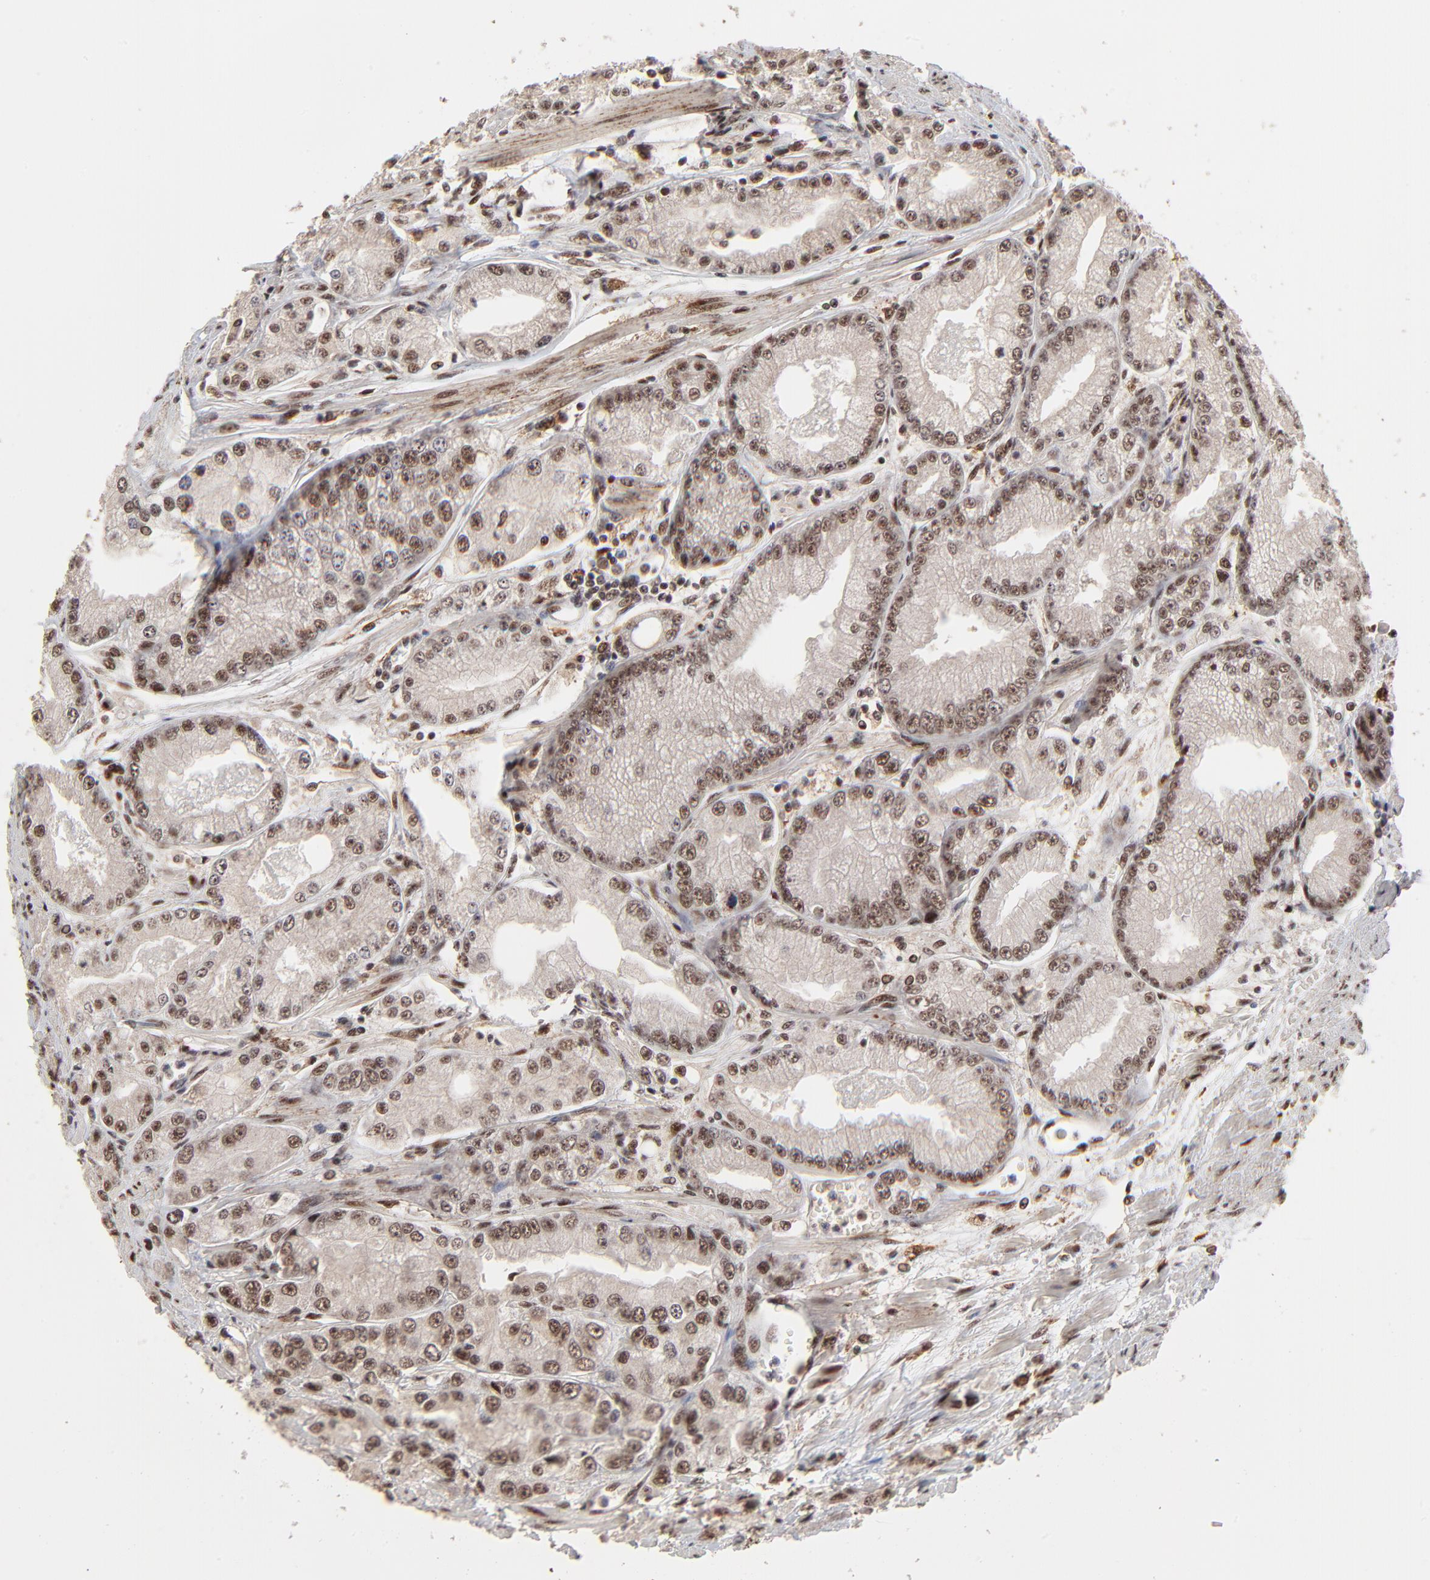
{"staining": {"intensity": "moderate", "quantity": ">75%", "location": "nuclear"}, "tissue": "prostate cancer", "cell_type": "Tumor cells", "image_type": "cancer", "snomed": [{"axis": "morphology", "description": "Adenocarcinoma, Medium grade"}, {"axis": "topography", "description": "Prostate"}], "caption": "About >75% of tumor cells in human prostate cancer reveal moderate nuclear protein staining as visualized by brown immunohistochemical staining.", "gene": "RBM22", "patient": {"sex": "male", "age": 72}}